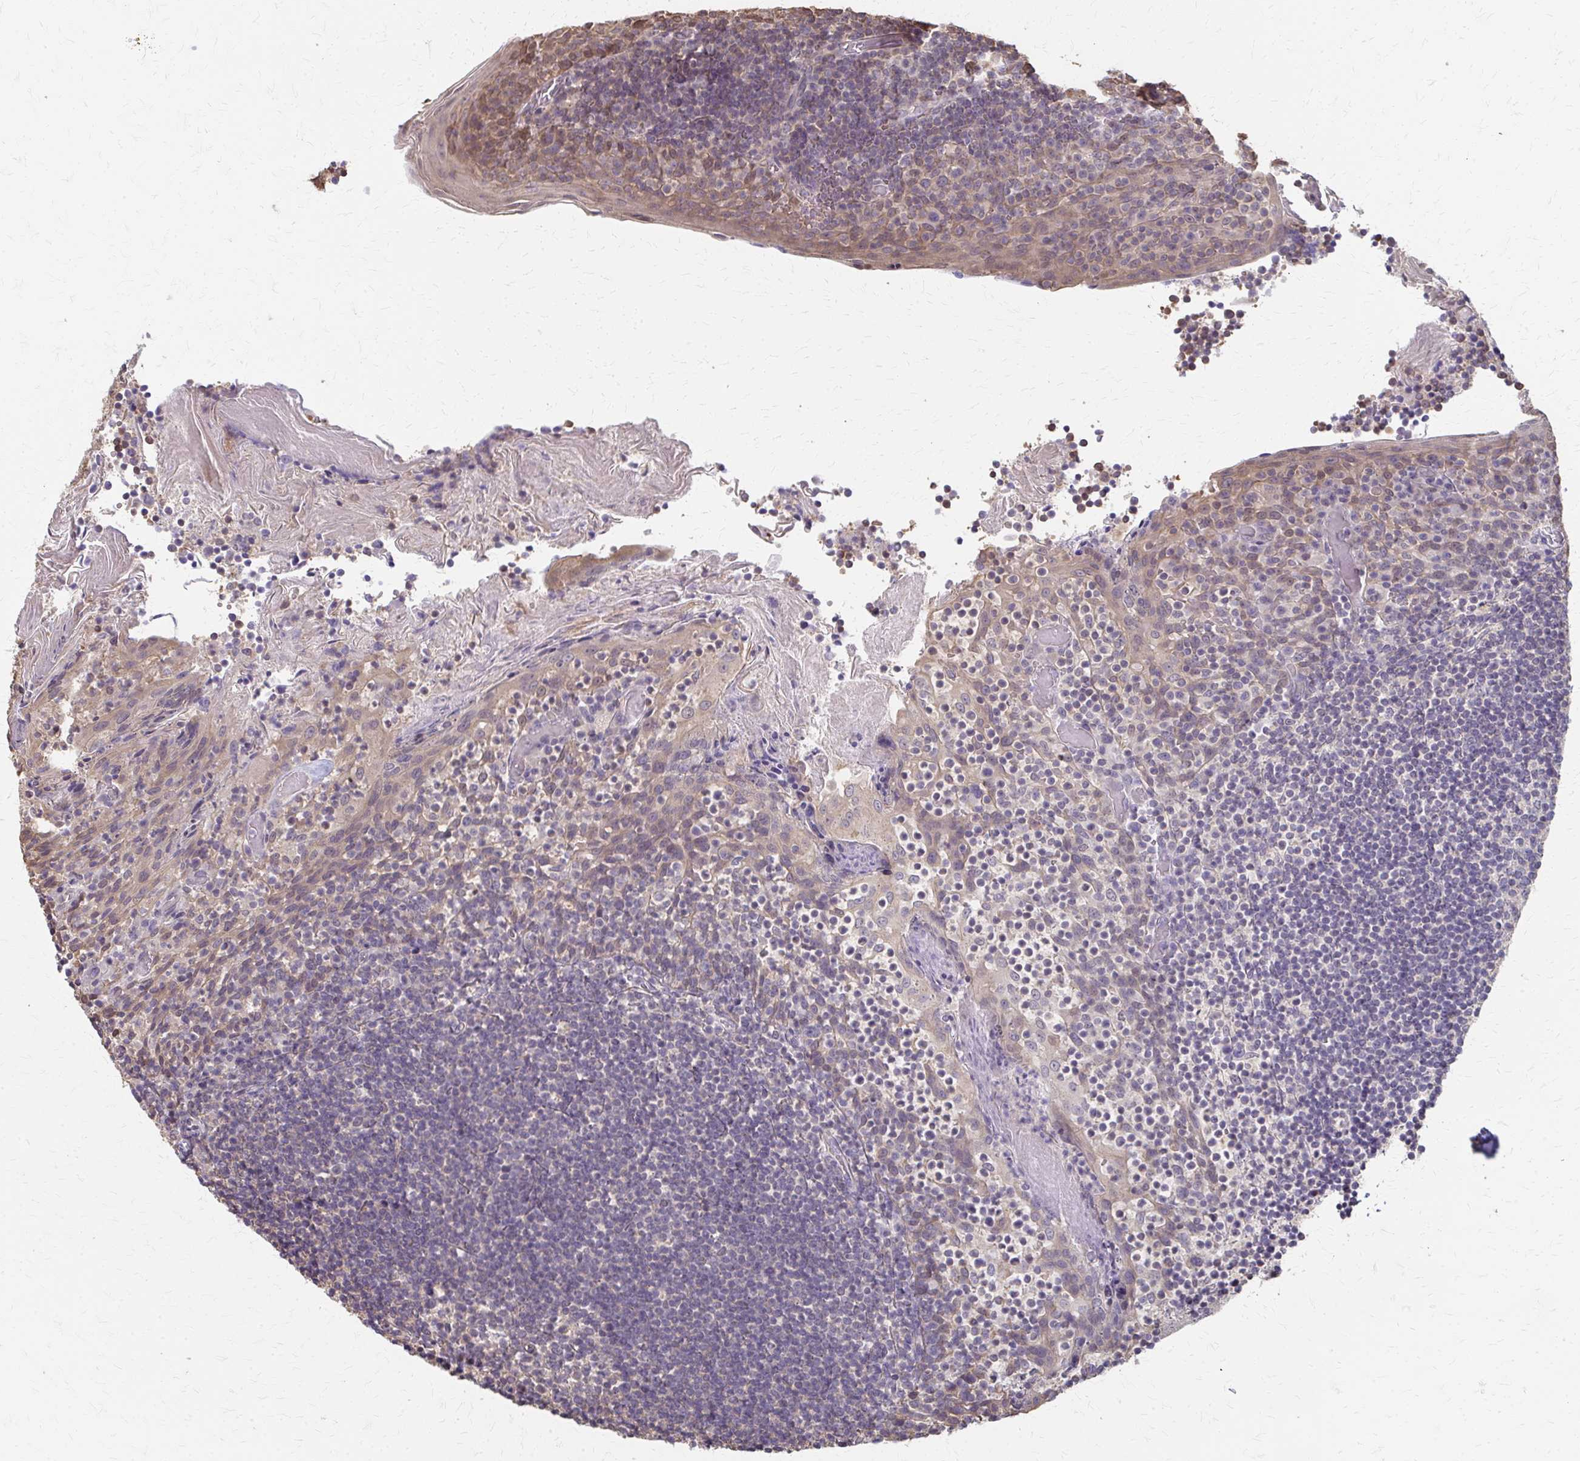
{"staining": {"intensity": "negative", "quantity": "none", "location": "none"}, "tissue": "tonsil", "cell_type": "Germinal center cells", "image_type": "normal", "snomed": [{"axis": "morphology", "description": "Normal tissue, NOS"}, {"axis": "topography", "description": "Tonsil"}], "caption": "Photomicrograph shows no protein staining in germinal center cells of unremarkable tonsil.", "gene": "RABGAP1L", "patient": {"sex": "female", "age": 10}}